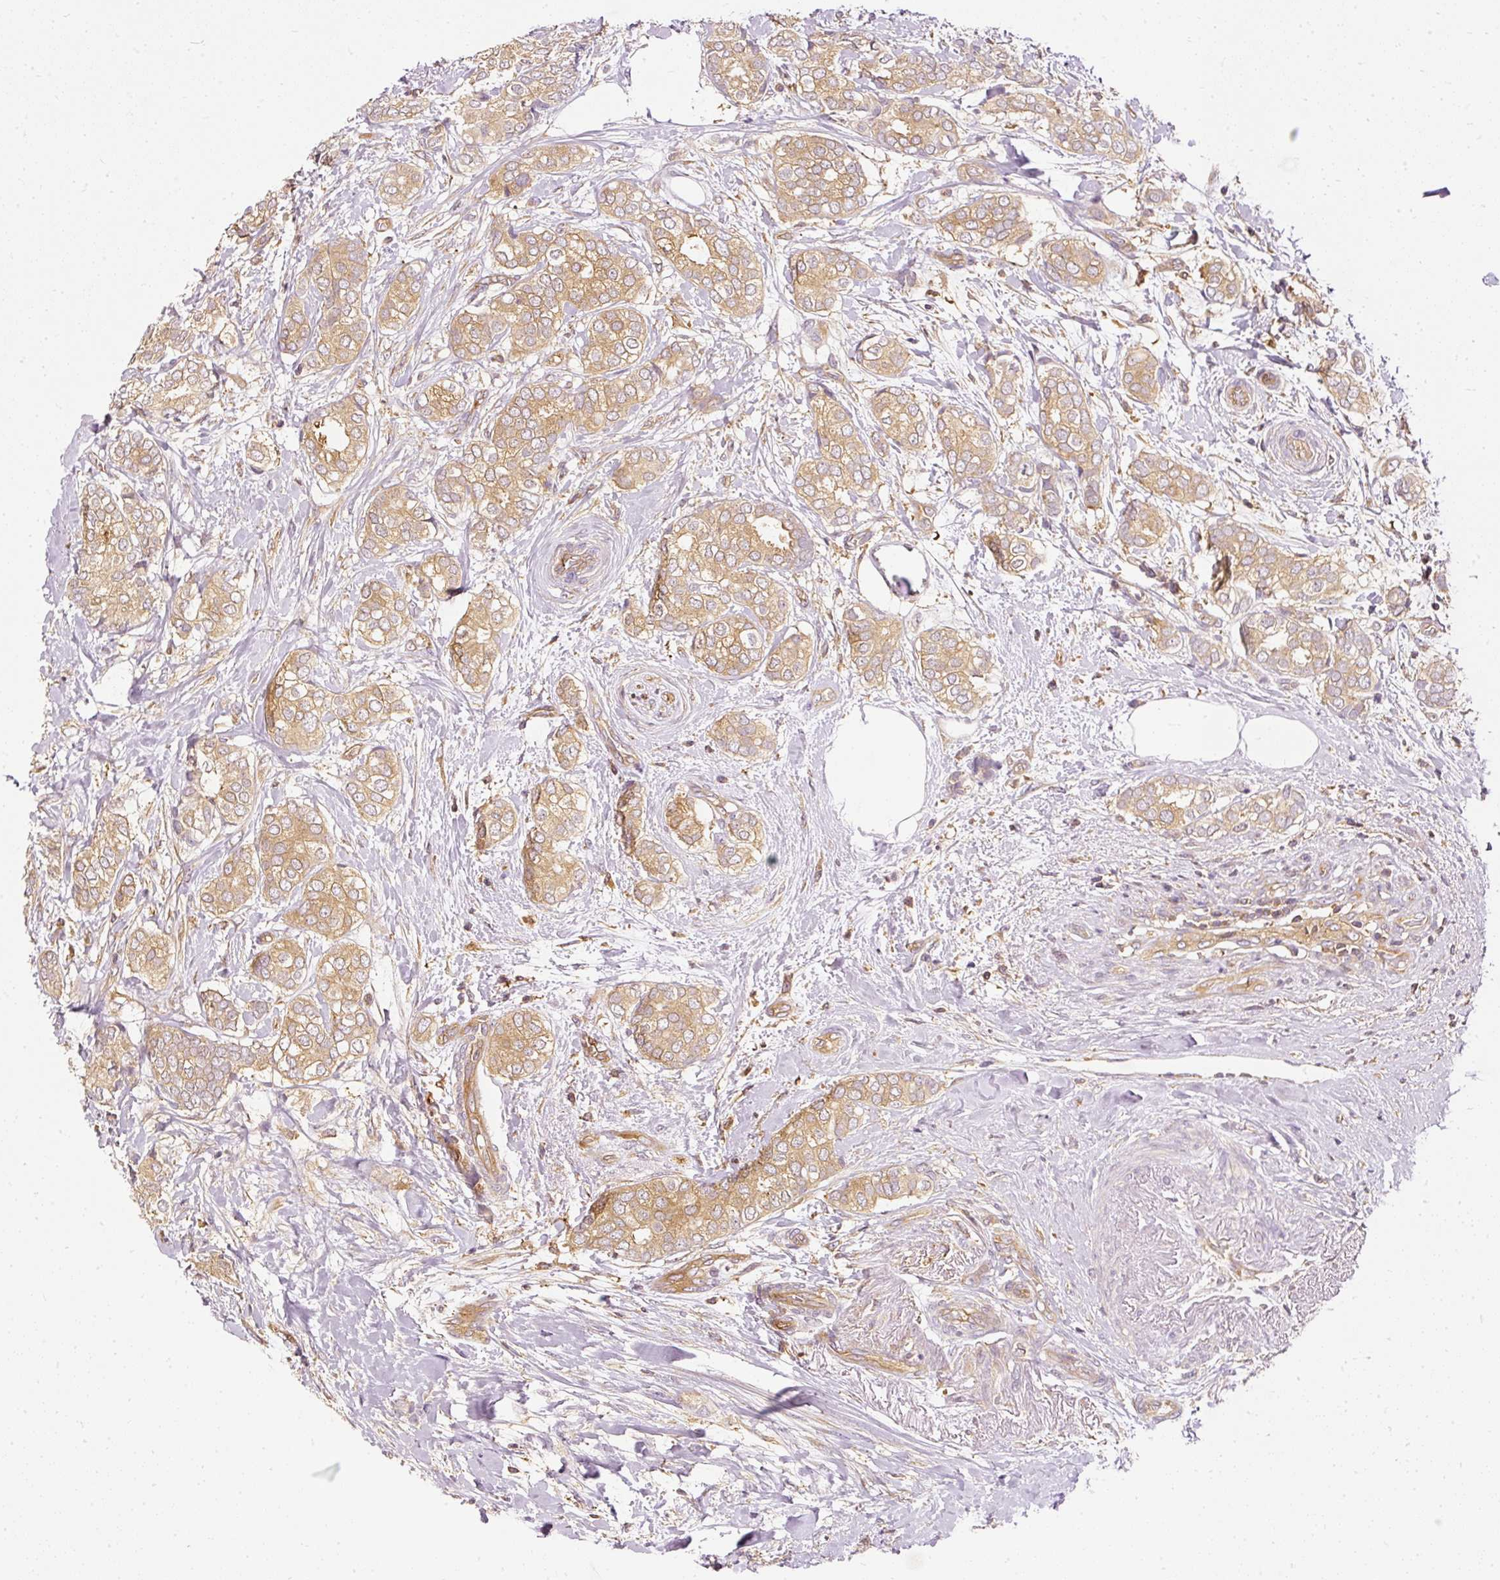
{"staining": {"intensity": "moderate", "quantity": ">75%", "location": "cytoplasmic/membranous"}, "tissue": "breast cancer", "cell_type": "Tumor cells", "image_type": "cancer", "snomed": [{"axis": "morphology", "description": "Duct carcinoma"}, {"axis": "topography", "description": "Breast"}], "caption": "The image shows a brown stain indicating the presence of a protein in the cytoplasmic/membranous of tumor cells in infiltrating ductal carcinoma (breast). (Stains: DAB in brown, nuclei in blue, Microscopy: brightfield microscopy at high magnification).", "gene": "ARMH3", "patient": {"sex": "female", "age": 73}}